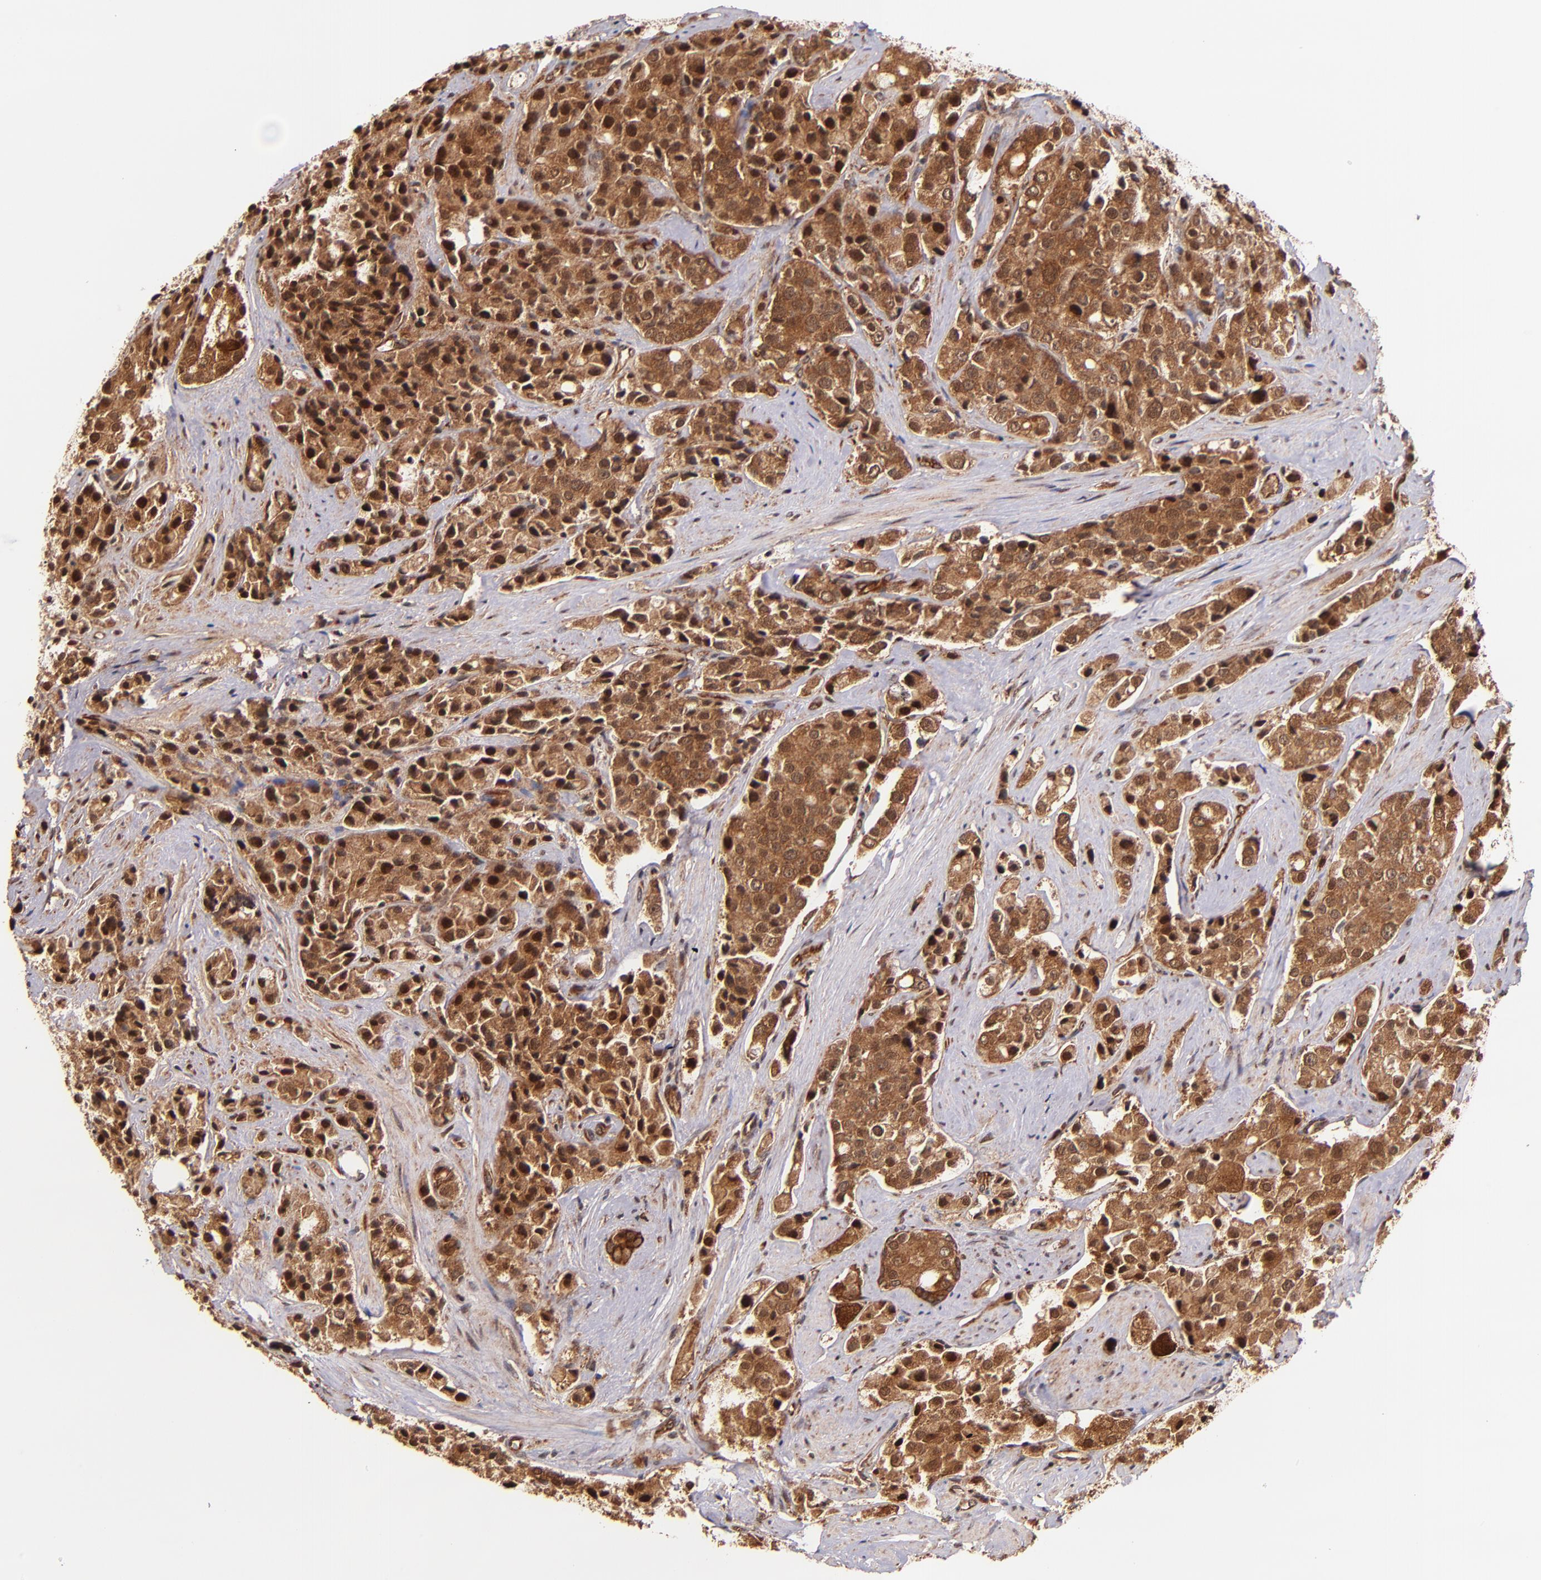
{"staining": {"intensity": "strong", "quantity": ">75%", "location": "cytoplasmic/membranous,nuclear"}, "tissue": "prostate cancer", "cell_type": "Tumor cells", "image_type": "cancer", "snomed": [{"axis": "morphology", "description": "Adenocarcinoma, Medium grade"}, {"axis": "topography", "description": "Prostate"}], "caption": "Protein staining of prostate cancer (medium-grade adenocarcinoma) tissue exhibits strong cytoplasmic/membranous and nuclear positivity in about >75% of tumor cells.", "gene": "STX8", "patient": {"sex": "male", "age": 70}}